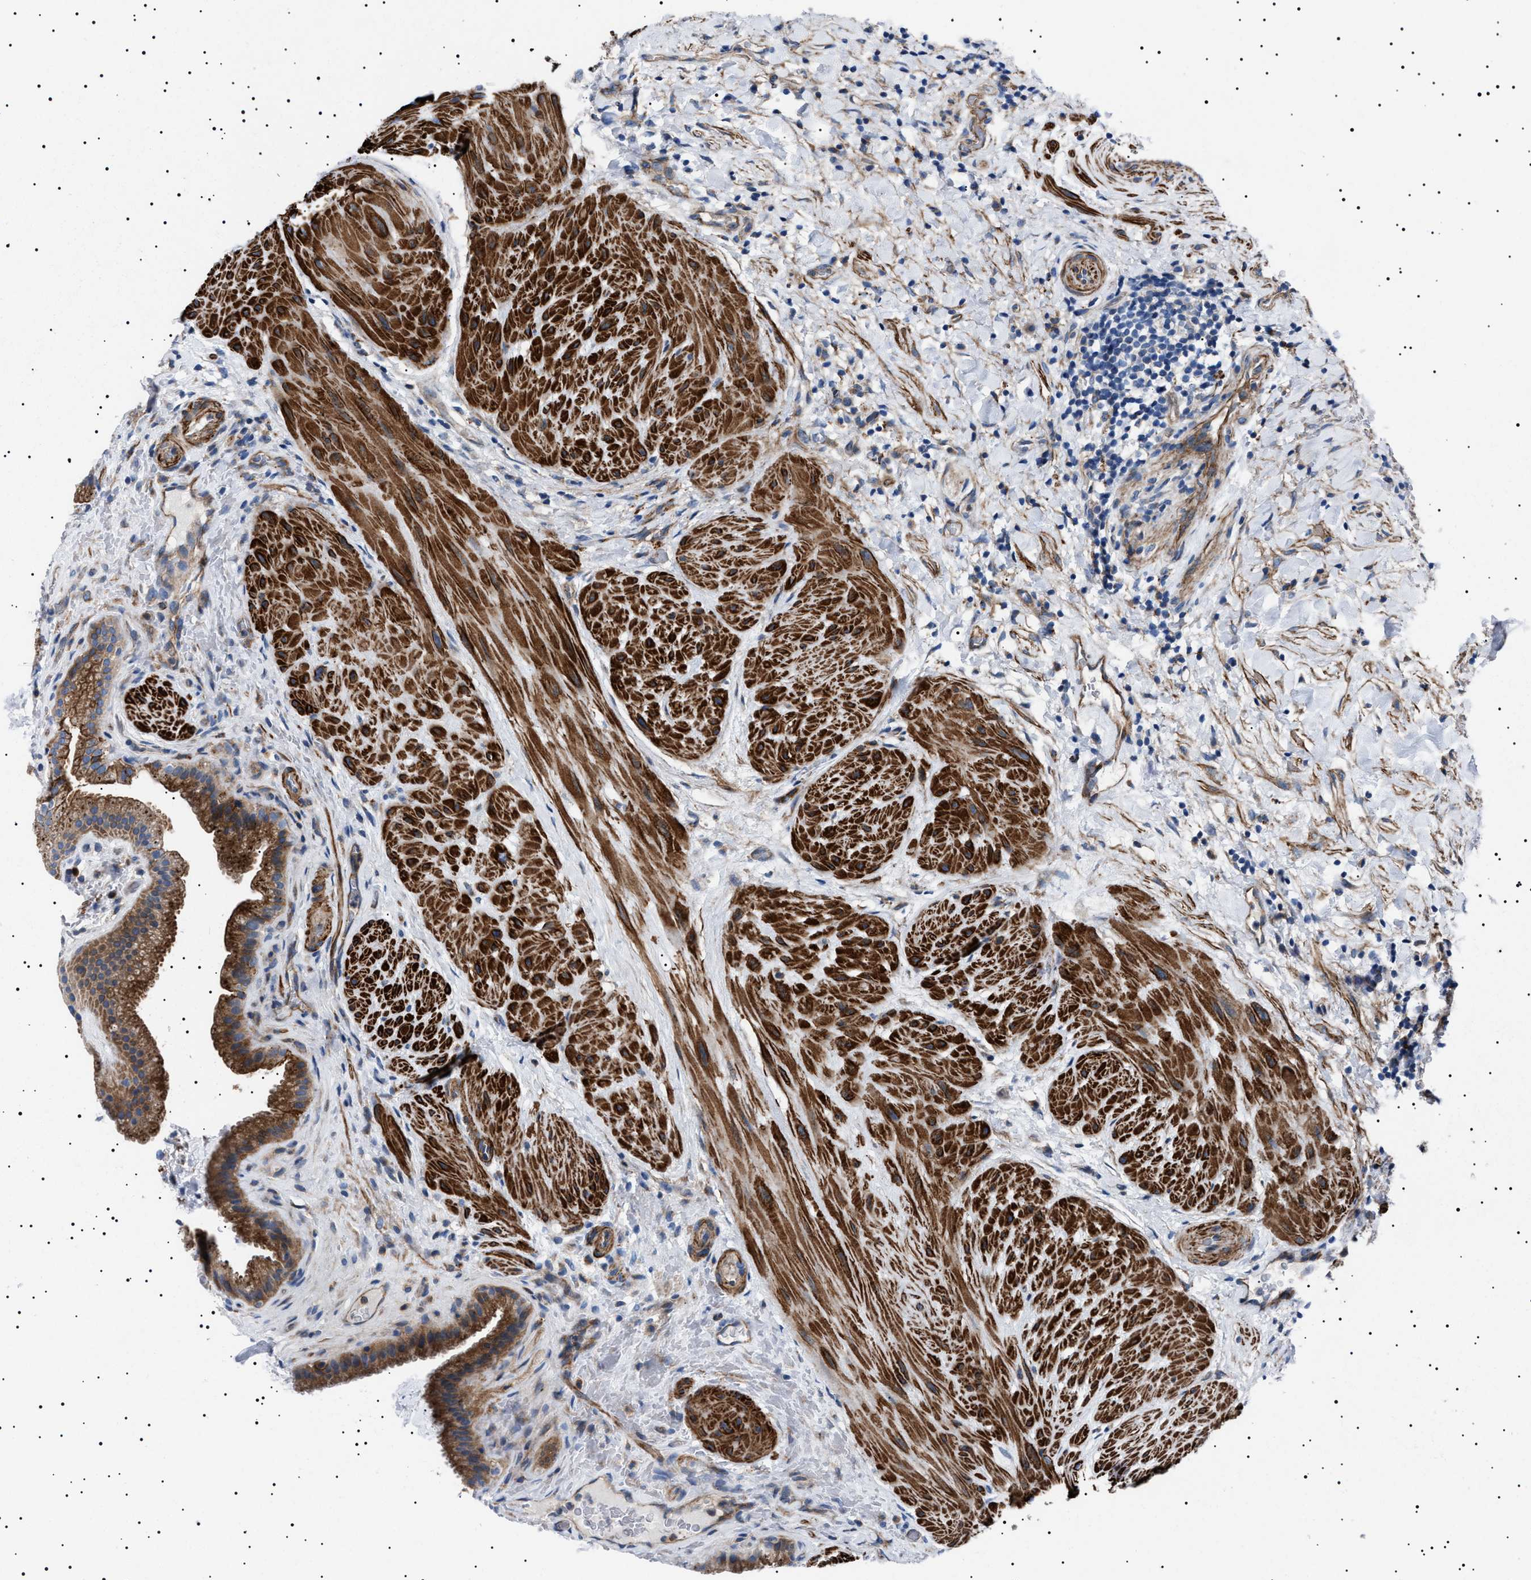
{"staining": {"intensity": "strong", "quantity": ">75%", "location": "cytoplasmic/membranous"}, "tissue": "gallbladder", "cell_type": "Glandular cells", "image_type": "normal", "snomed": [{"axis": "morphology", "description": "Normal tissue, NOS"}, {"axis": "topography", "description": "Gallbladder"}], "caption": "DAB immunohistochemical staining of benign human gallbladder displays strong cytoplasmic/membranous protein expression in about >75% of glandular cells. (DAB (3,3'-diaminobenzidine) IHC with brightfield microscopy, high magnification).", "gene": "NEU1", "patient": {"sex": "male", "age": 49}}